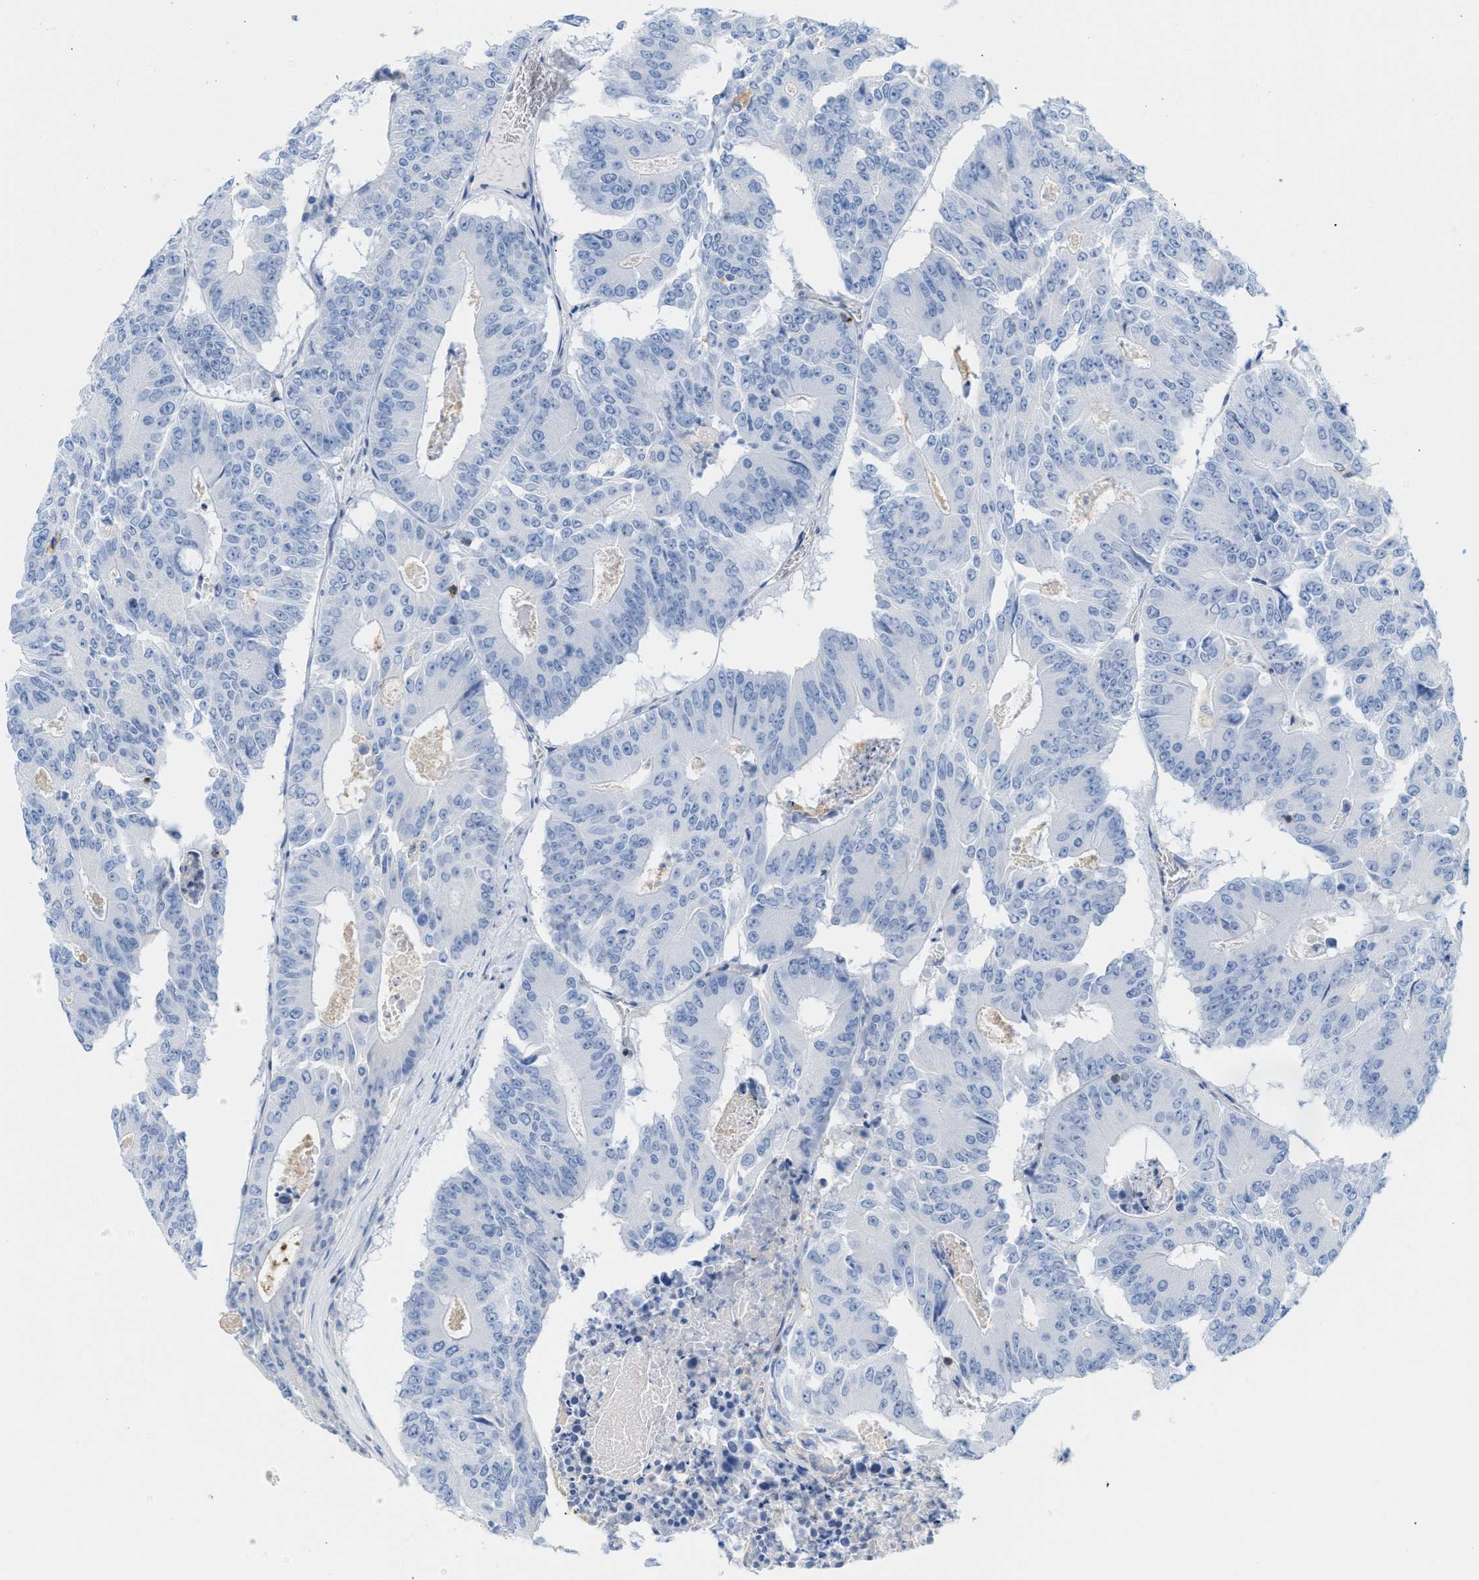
{"staining": {"intensity": "negative", "quantity": "none", "location": "none"}, "tissue": "colorectal cancer", "cell_type": "Tumor cells", "image_type": "cancer", "snomed": [{"axis": "morphology", "description": "Adenocarcinoma, NOS"}, {"axis": "topography", "description": "Colon"}], "caption": "The immunohistochemistry photomicrograph has no significant positivity in tumor cells of colorectal cancer tissue.", "gene": "IL16", "patient": {"sex": "male", "age": 87}}